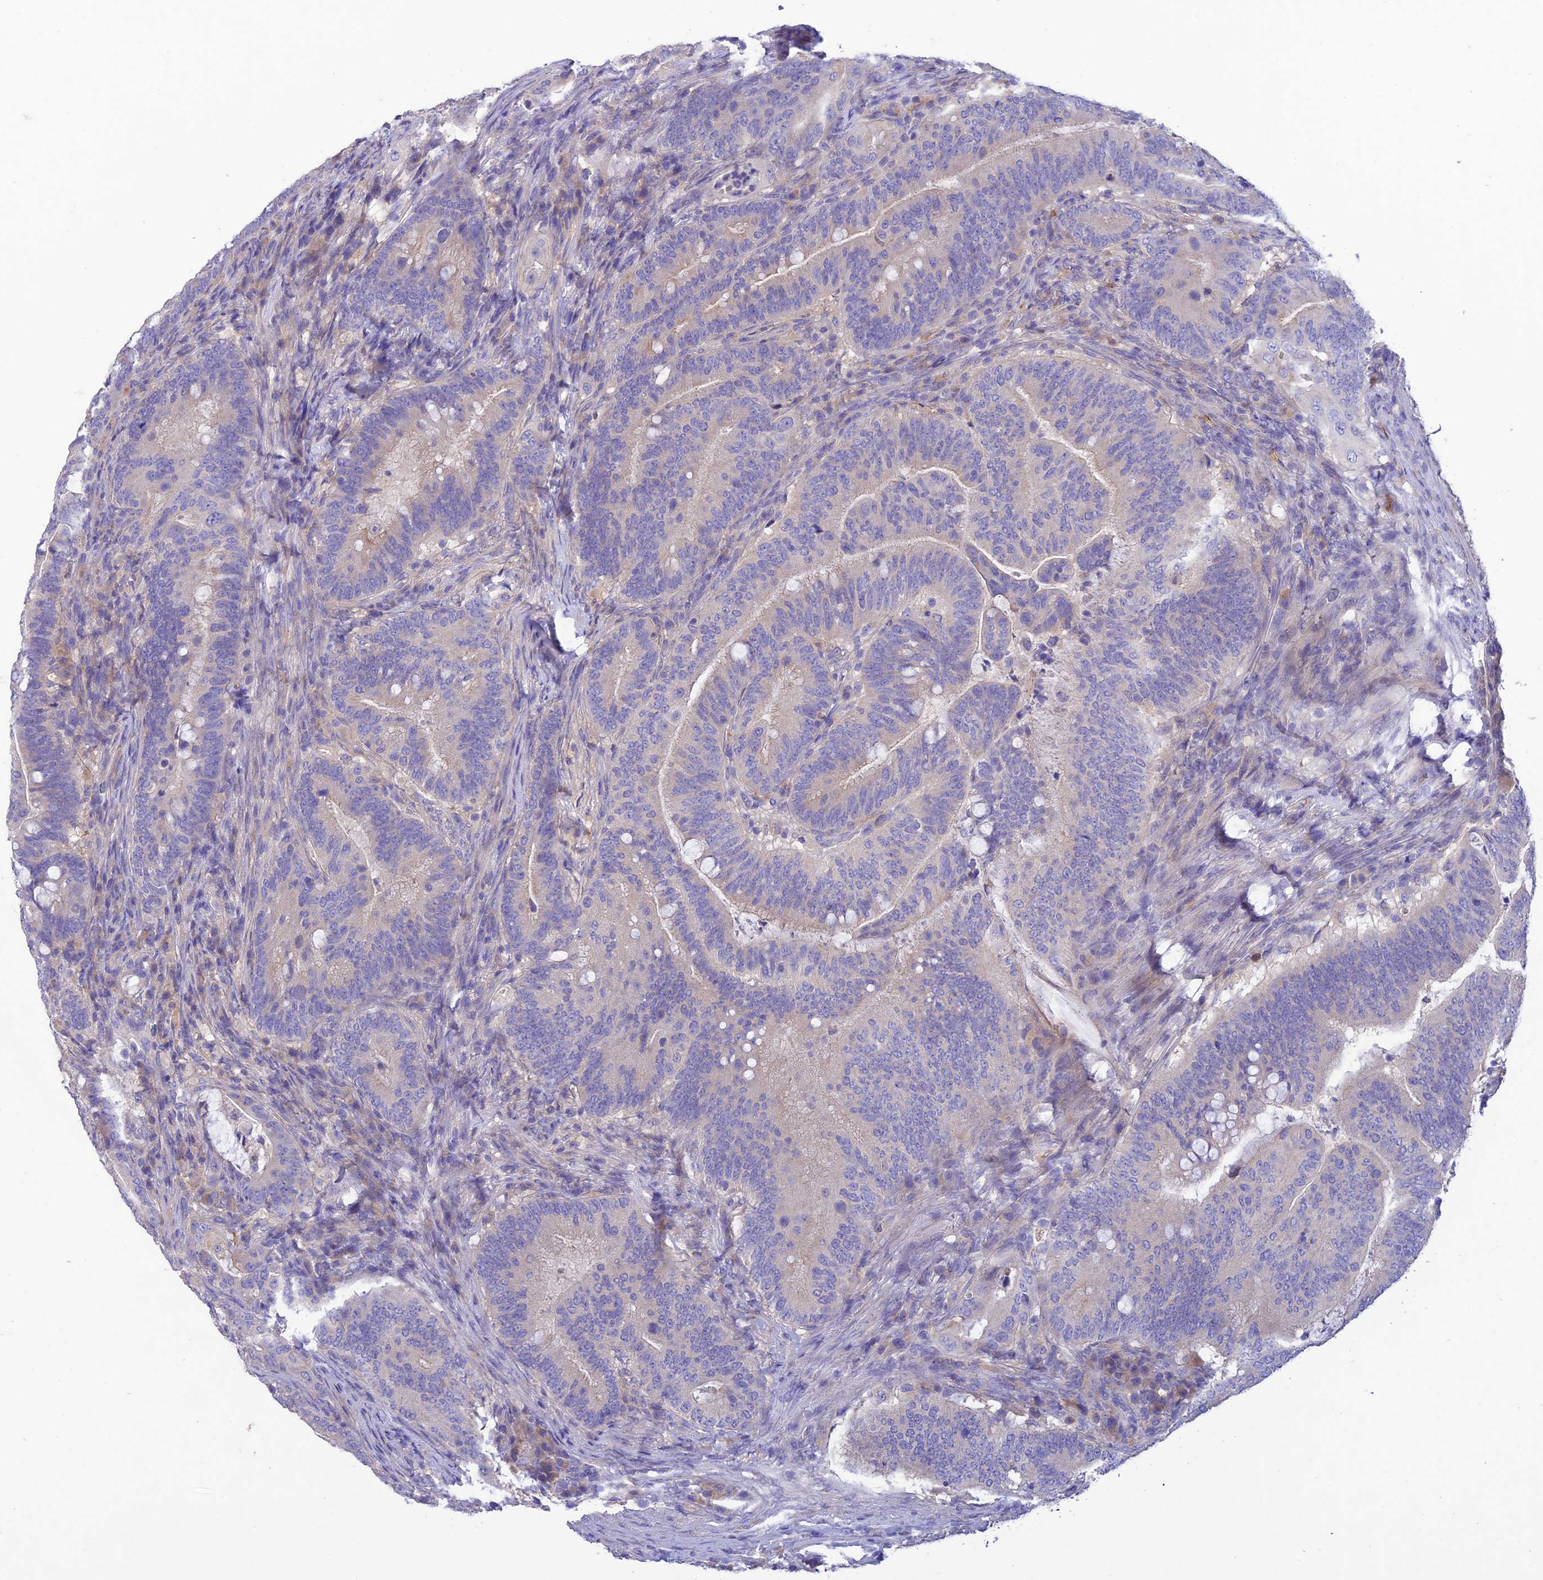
{"staining": {"intensity": "weak", "quantity": "<25%", "location": "cytoplasmic/membranous"}, "tissue": "colorectal cancer", "cell_type": "Tumor cells", "image_type": "cancer", "snomed": [{"axis": "morphology", "description": "Adenocarcinoma, NOS"}, {"axis": "topography", "description": "Colon"}], "caption": "Tumor cells show no significant staining in colorectal adenocarcinoma. (Stains: DAB IHC with hematoxylin counter stain, Microscopy: brightfield microscopy at high magnification).", "gene": "SFT2D2", "patient": {"sex": "female", "age": 66}}